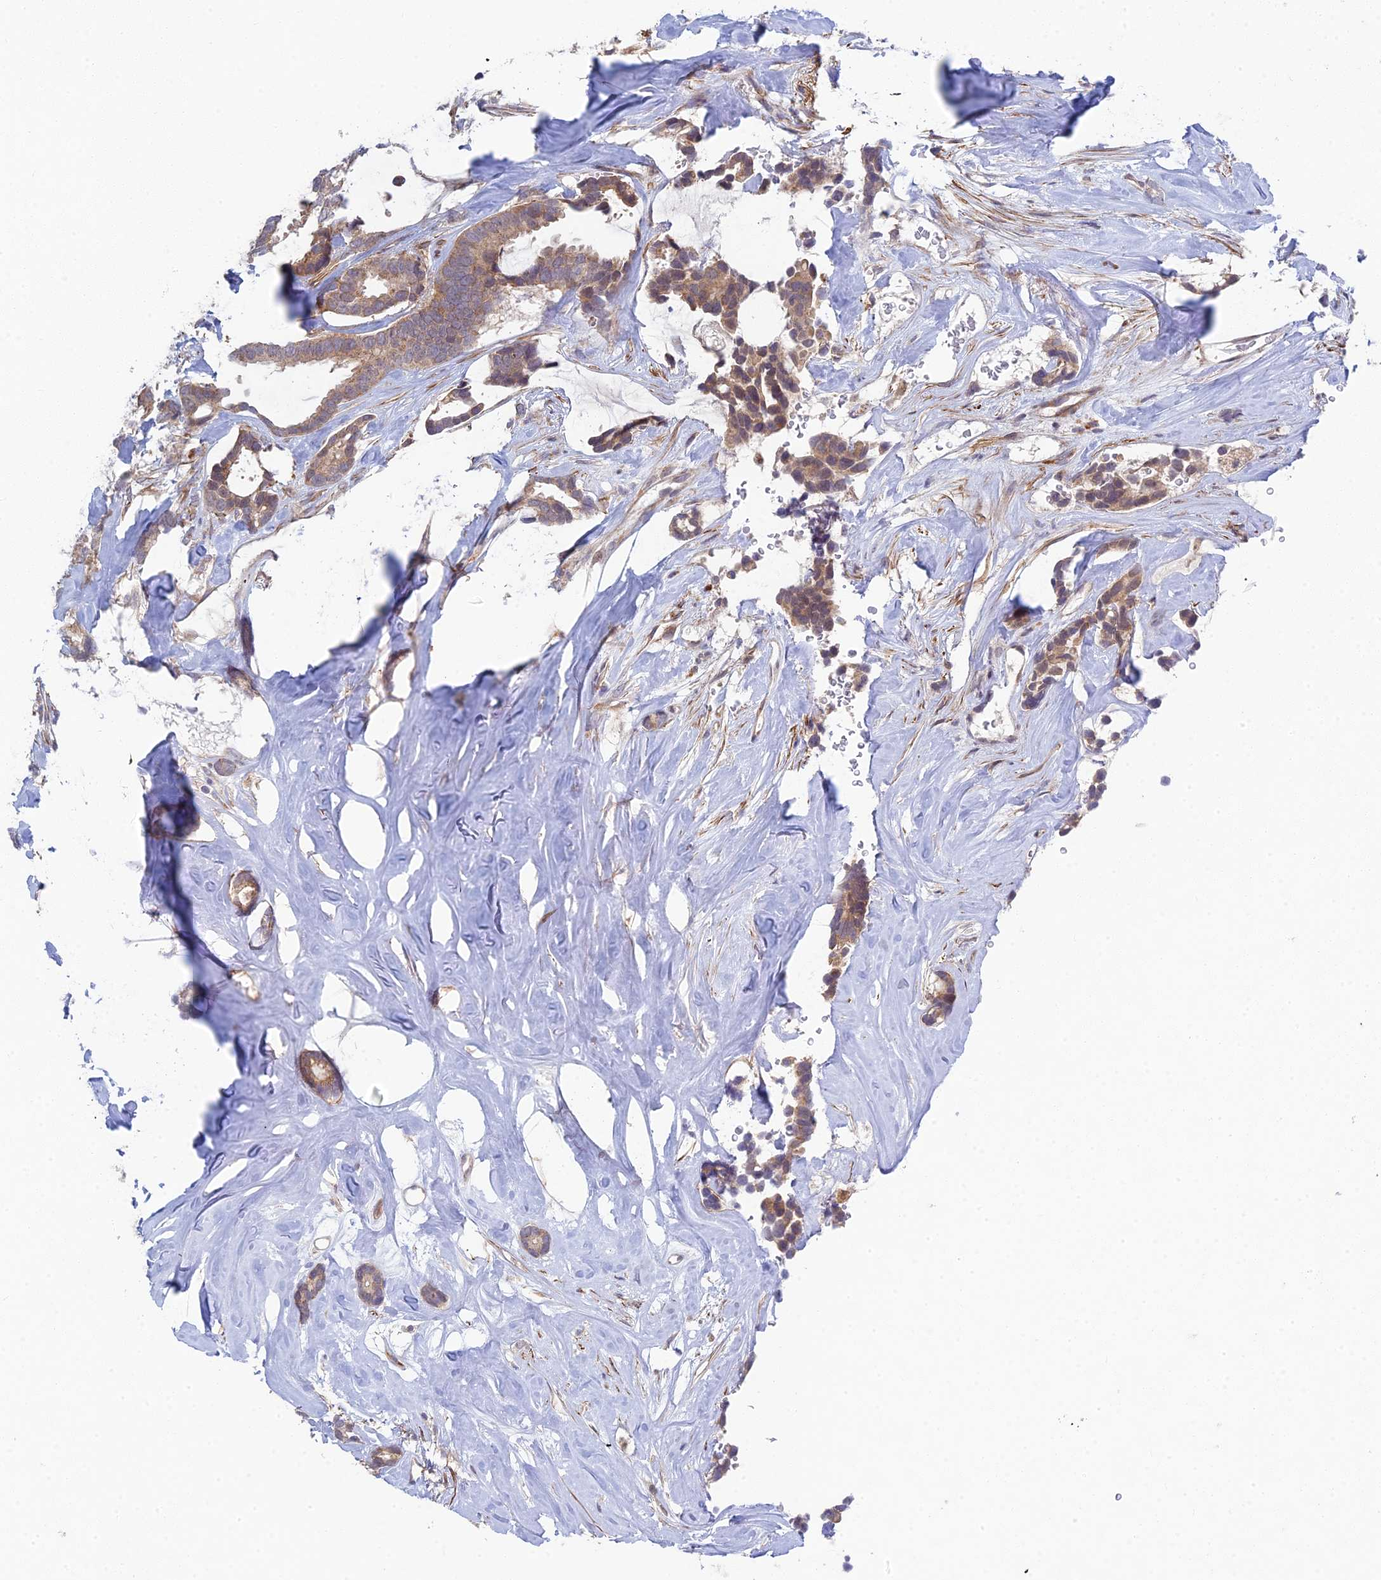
{"staining": {"intensity": "moderate", "quantity": ">75%", "location": "cytoplasmic/membranous"}, "tissue": "breast cancer", "cell_type": "Tumor cells", "image_type": "cancer", "snomed": [{"axis": "morphology", "description": "Duct carcinoma"}, {"axis": "topography", "description": "Breast"}], "caption": "Moderate cytoplasmic/membranous staining is appreciated in about >75% of tumor cells in breast cancer (infiltrating ductal carcinoma). (Brightfield microscopy of DAB IHC at high magnification).", "gene": "INCA1", "patient": {"sex": "female", "age": 87}}